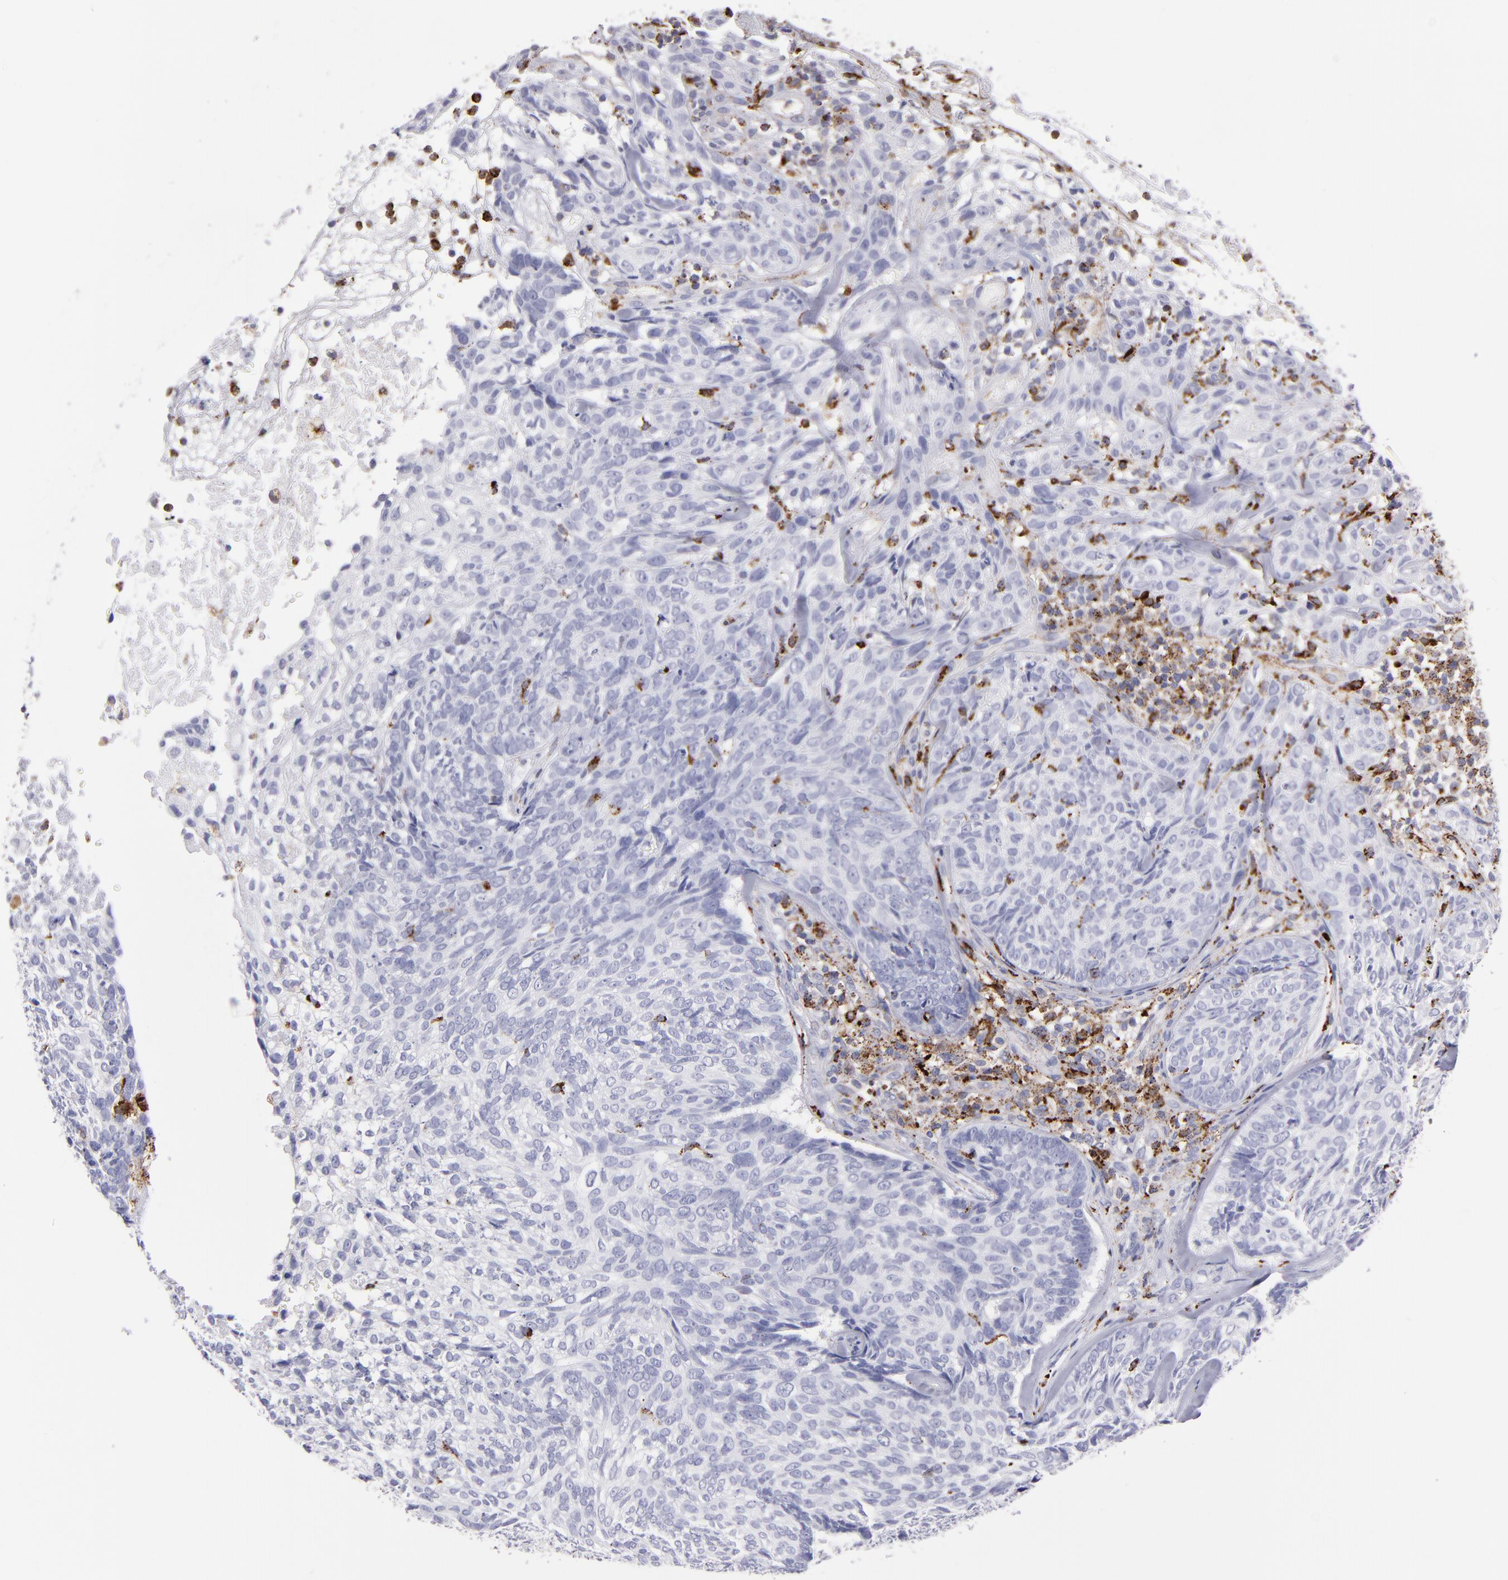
{"staining": {"intensity": "negative", "quantity": "none", "location": "none"}, "tissue": "skin cancer", "cell_type": "Tumor cells", "image_type": "cancer", "snomed": [{"axis": "morphology", "description": "Basal cell carcinoma"}, {"axis": "topography", "description": "Skin"}], "caption": "This is a image of IHC staining of skin cancer (basal cell carcinoma), which shows no positivity in tumor cells.", "gene": "CTSS", "patient": {"sex": "male", "age": 72}}